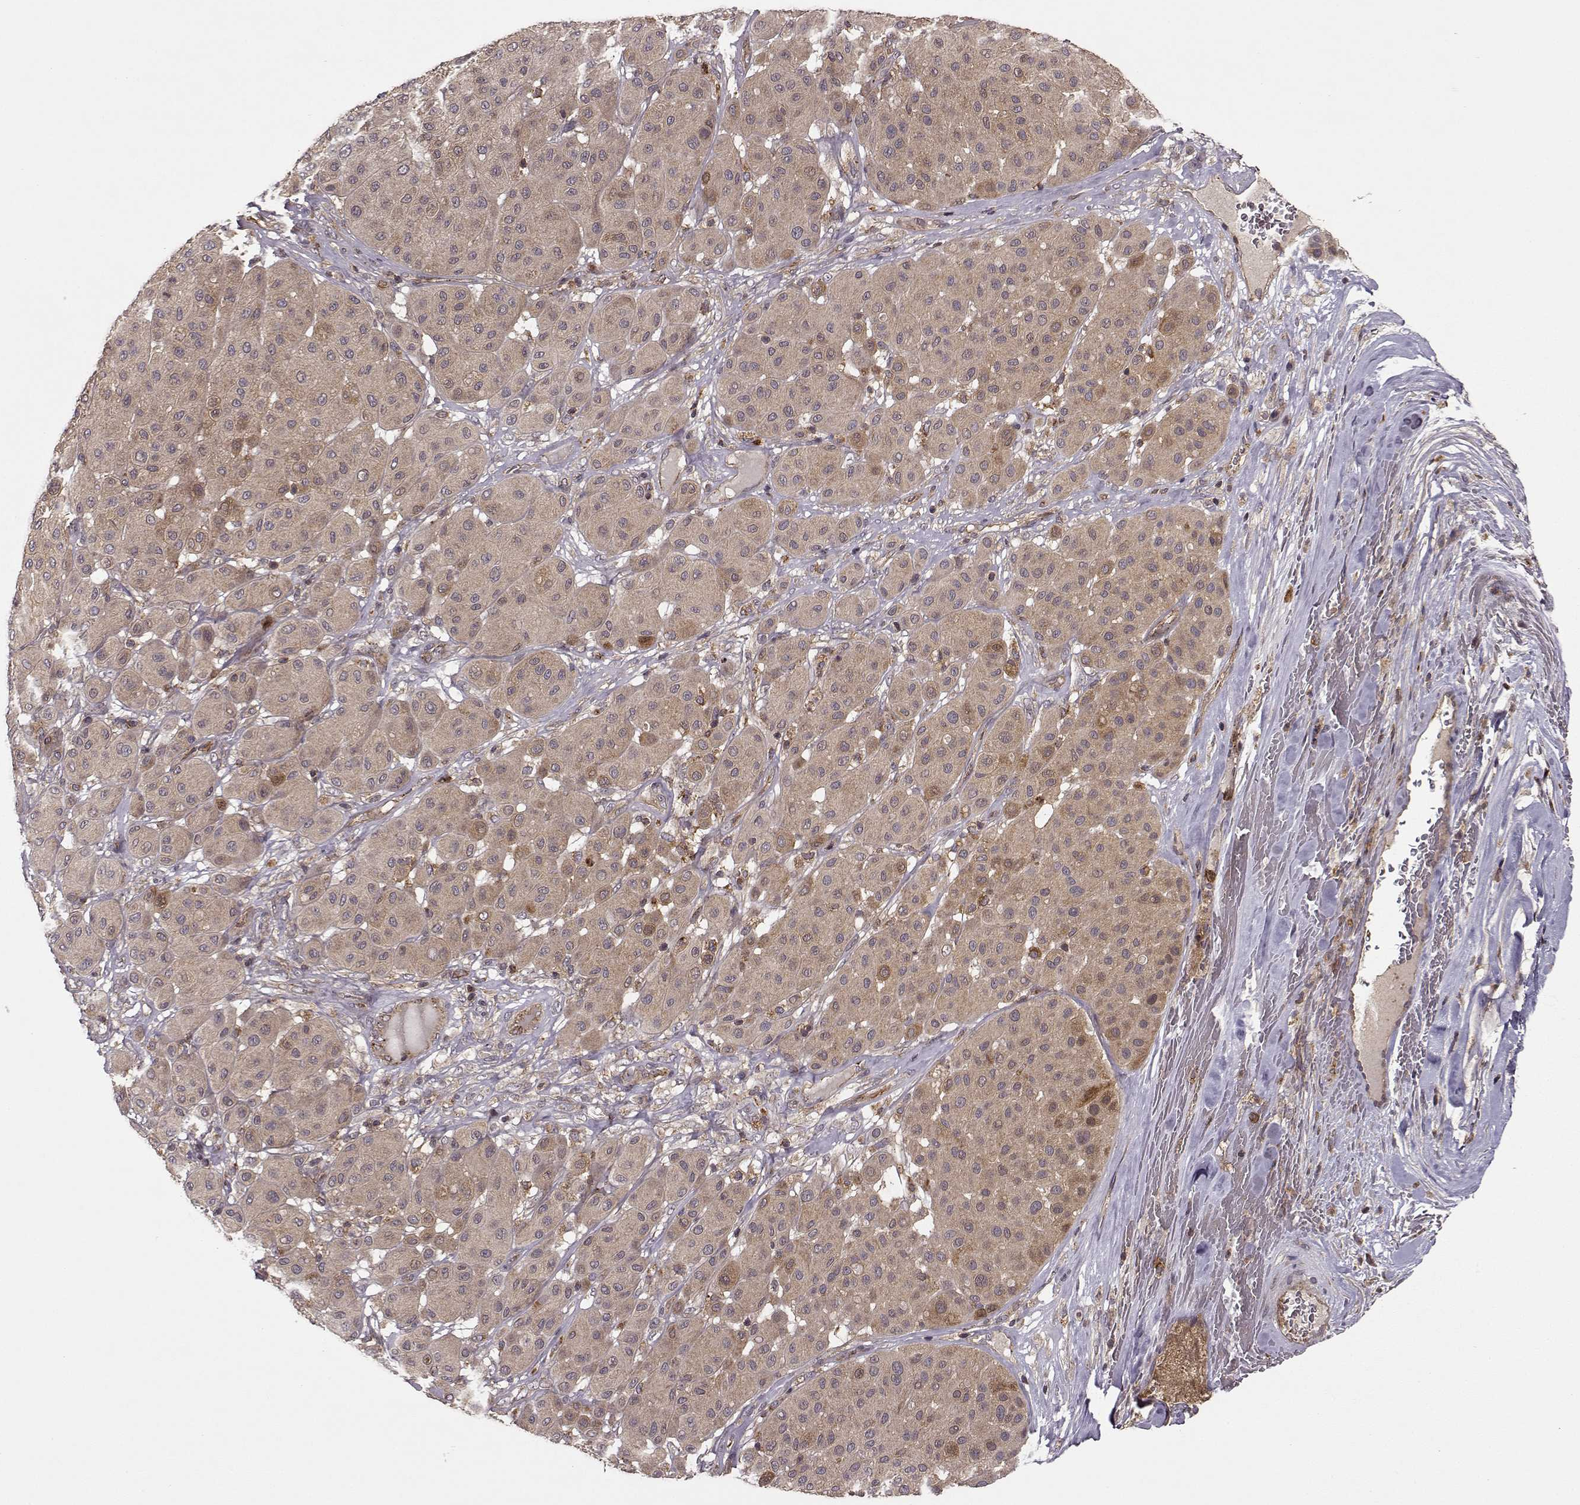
{"staining": {"intensity": "weak", "quantity": ">75%", "location": "cytoplasmic/membranous"}, "tissue": "melanoma", "cell_type": "Tumor cells", "image_type": "cancer", "snomed": [{"axis": "morphology", "description": "Malignant melanoma, Metastatic site"}, {"axis": "topography", "description": "Smooth muscle"}], "caption": "Immunohistochemical staining of human melanoma displays low levels of weak cytoplasmic/membranous protein expression in about >75% of tumor cells. (Brightfield microscopy of DAB IHC at high magnification).", "gene": "IFRD2", "patient": {"sex": "male", "age": 41}}